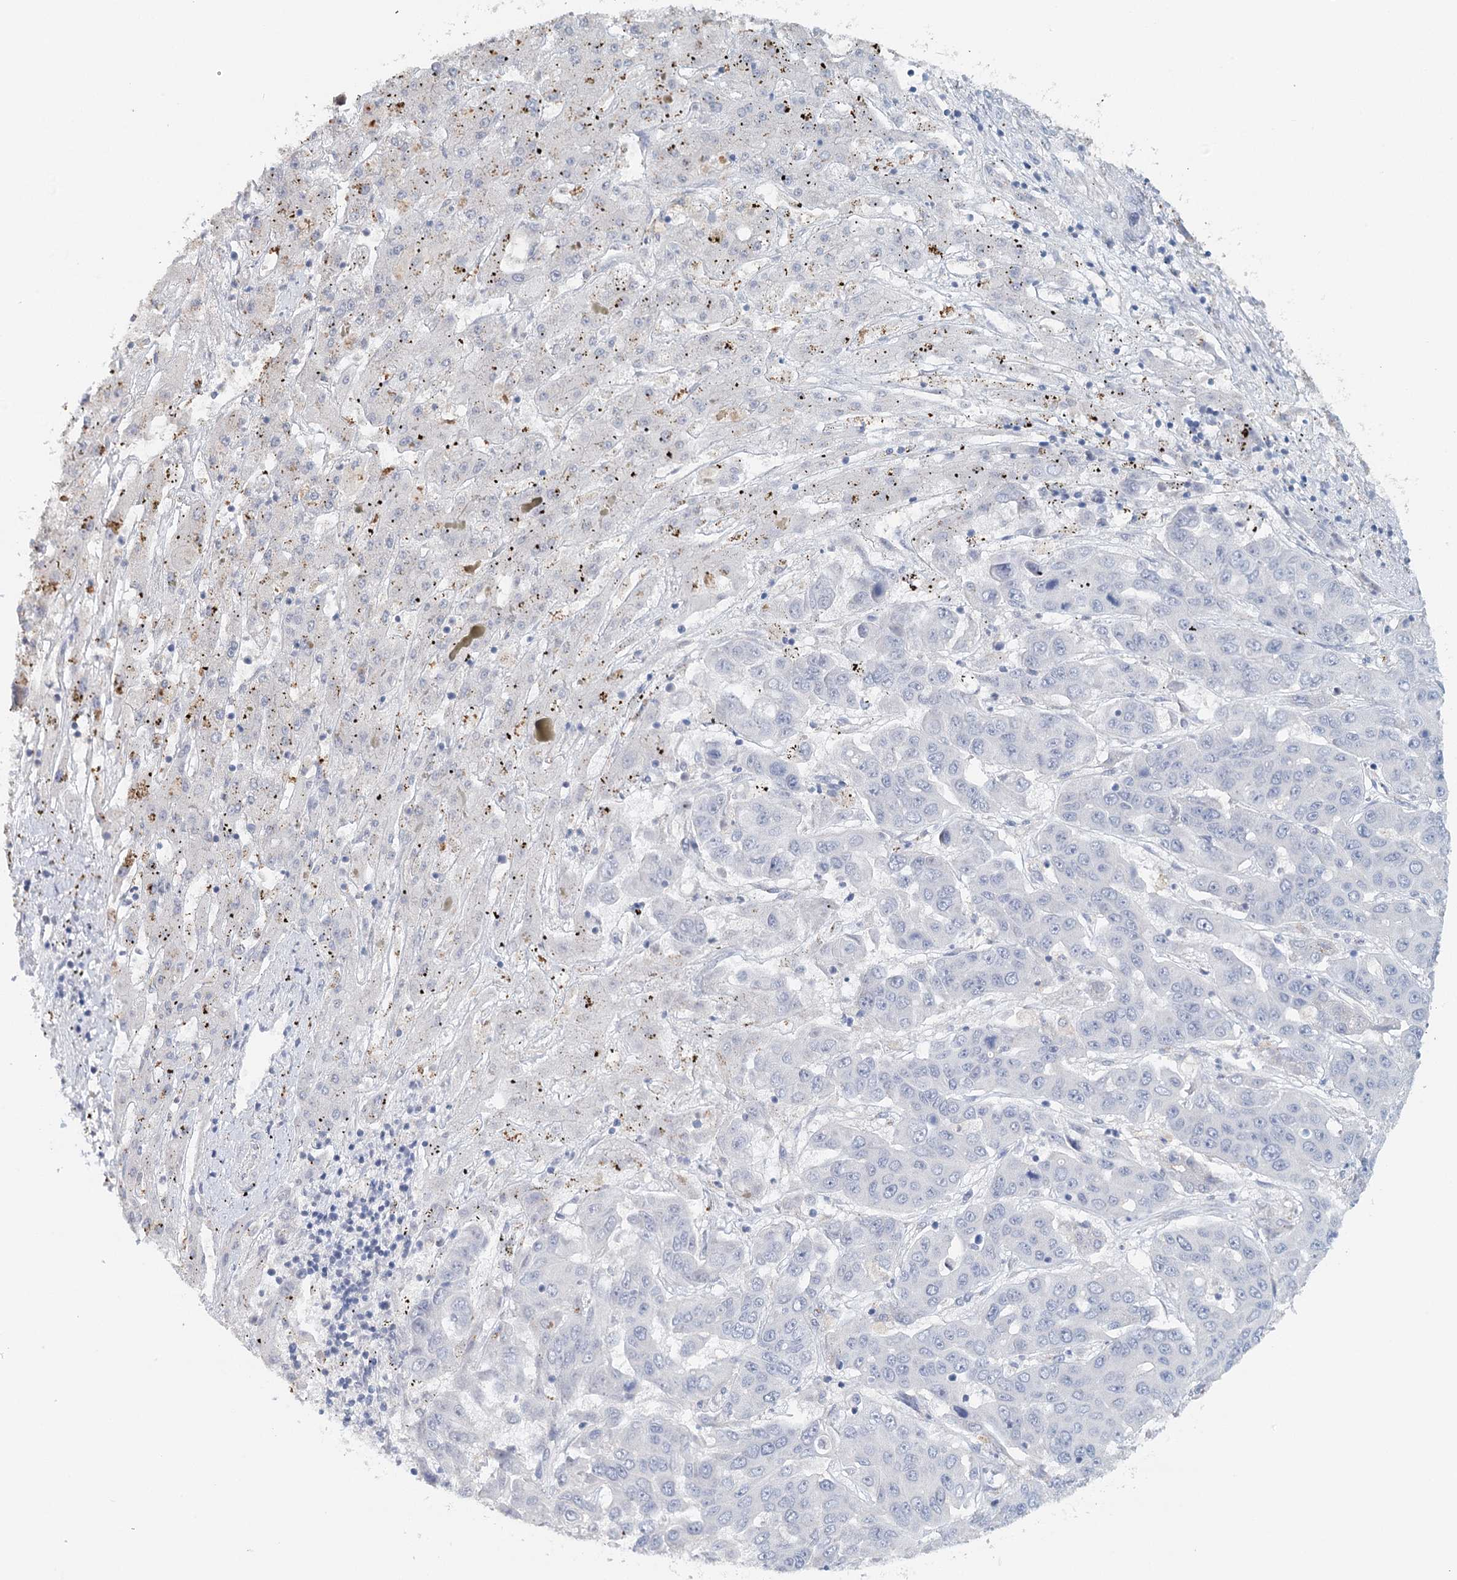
{"staining": {"intensity": "negative", "quantity": "none", "location": "none"}, "tissue": "liver cancer", "cell_type": "Tumor cells", "image_type": "cancer", "snomed": [{"axis": "morphology", "description": "Cholangiocarcinoma"}, {"axis": "topography", "description": "Liver"}], "caption": "An immunohistochemistry photomicrograph of liver cholangiocarcinoma is shown. There is no staining in tumor cells of liver cholangiocarcinoma.", "gene": "SYNPO", "patient": {"sex": "female", "age": 52}}